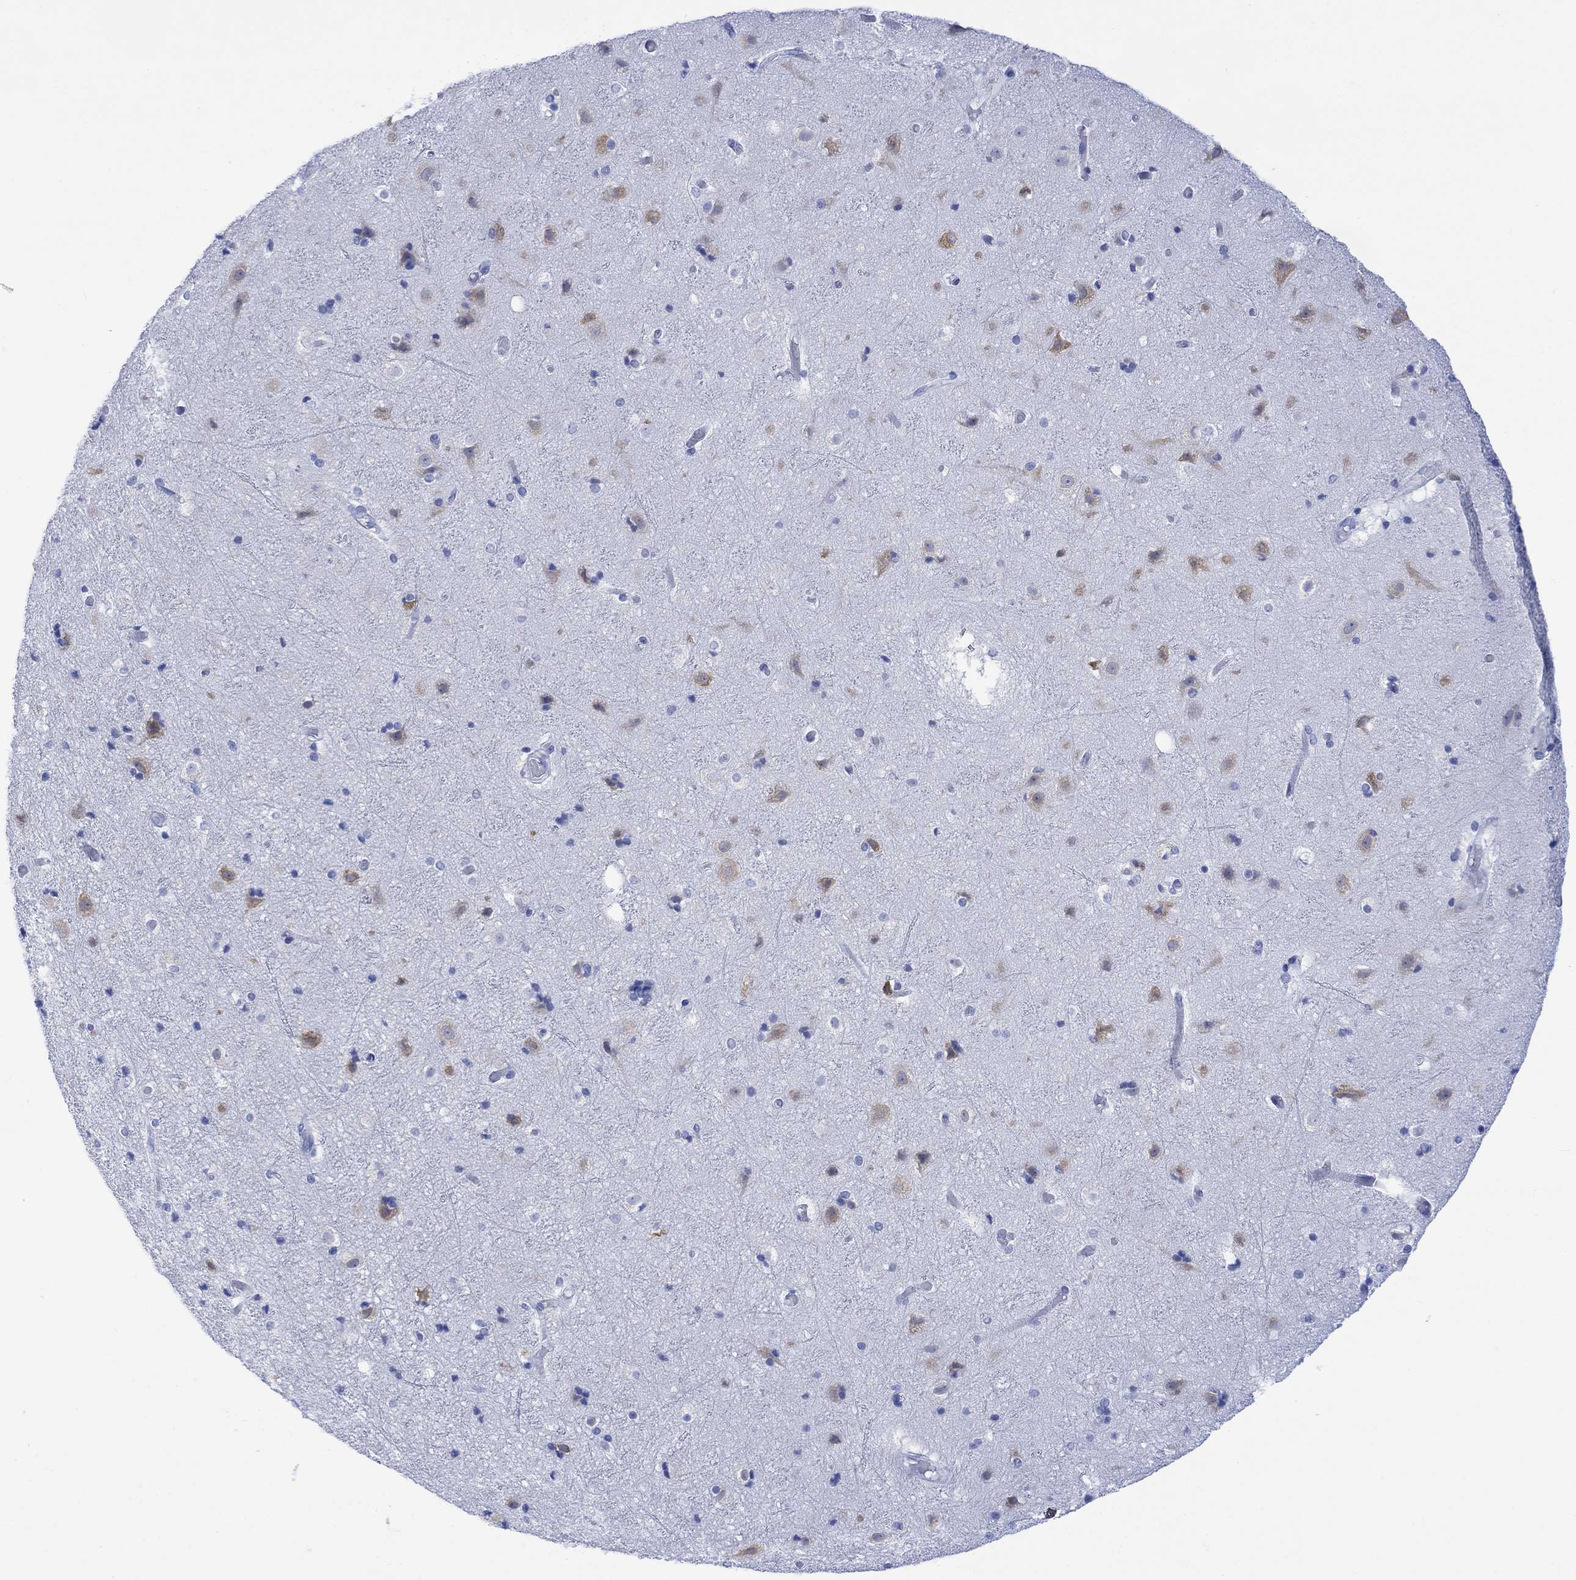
{"staining": {"intensity": "negative", "quantity": "none", "location": "none"}, "tissue": "cerebral cortex", "cell_type": "Endothelial cells", "image_type": "normal", "snomed": [{"axis": "morphology", "description": "Normal tissue, NOS"}, {"axis": "topography", "description": "Cerebral cortex"}], "caption": "Immunohistochemistry image of benign cerebral cortex: cerebral cortex stained with DAB (3,3'-diaminobenzidine) demonstrates no significant protein expression in endothelial cells.", "gene": "CELF4", "patient": {"sex": "female", "age": 52}}